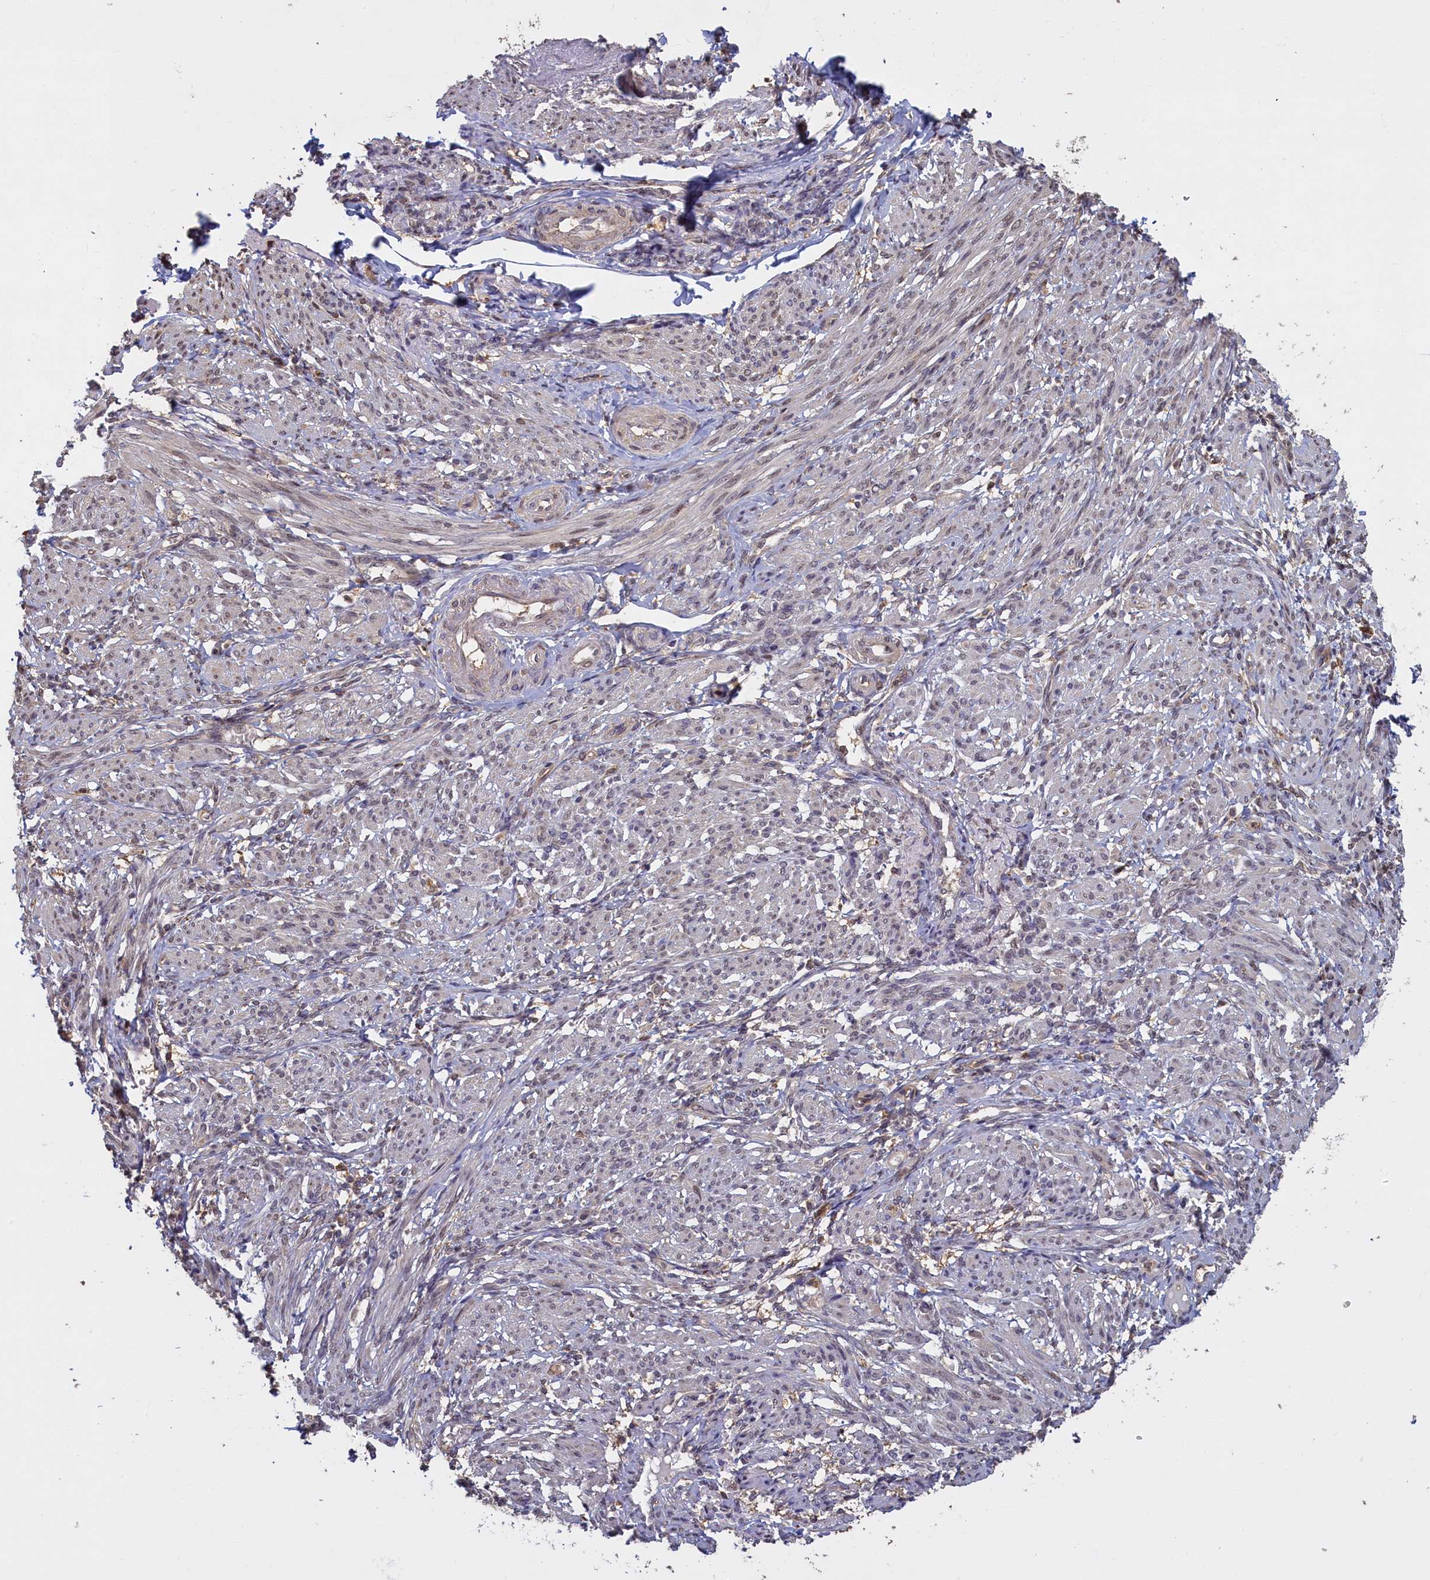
{"staining": {"intensity": "weak", "quantity": "25%-75%", "location": "cytoplasmic/membranous,nuclear"}, "tissue": "smooth muscle", "cell_type": "Smooth muscle cells", "image_type": "normal", "snomed": [{"axis": "morphology", "description": "Normal tissue, NOS"}, {"axis": "topography", "description": "Smooth muscle"}], "caption": "Immunohistochemistry (IHC) of benign smooth muscle shows low levels of weak cytoplasmic/membranous,nuclear expression in about 25%-75% of smooth muscle cells. (DAB (3,3'-diaminobenzidine) IHC with brightfield microscopy, high magnification).", "gene": "UCHL3", "patient": {"sex": "female", "age": 39}}